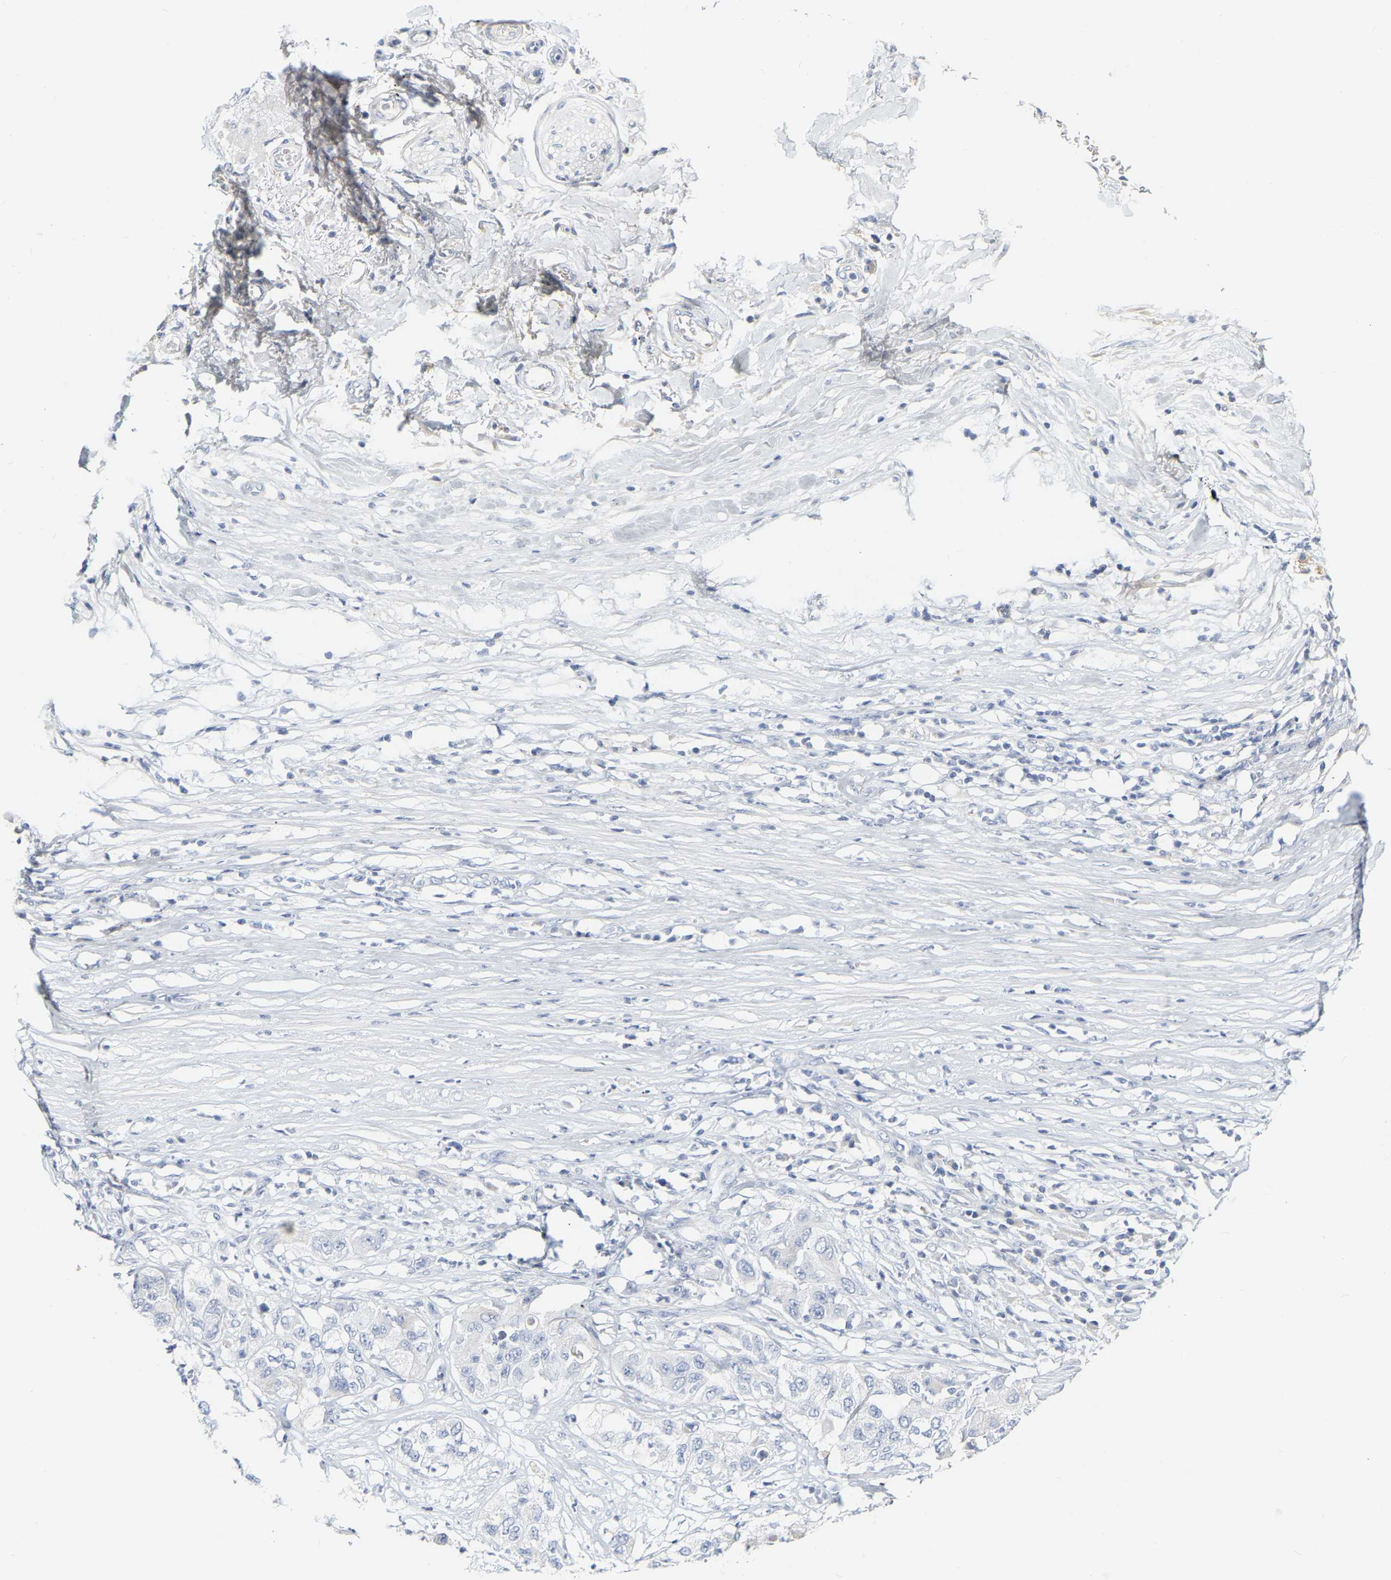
{"staining": {"intensity": "negative", "quantity": "none", "location": "none"}, "tissue": "pancreatic cancer", "cell_type": "Tumor cells", "image_type": "cancer", "snomed": [{"axis": "morphology", "description": "Adenocarcinoma, NOS"}, {"axis": "topography", "description": "Pancreas"}], "caption": "This is an immunohistochemistry histopathology image of pancreatic cancer. There is no positivity in tumor cells.", "gene": "GNAS", "patient": {"sex": "female", "age": 78}}